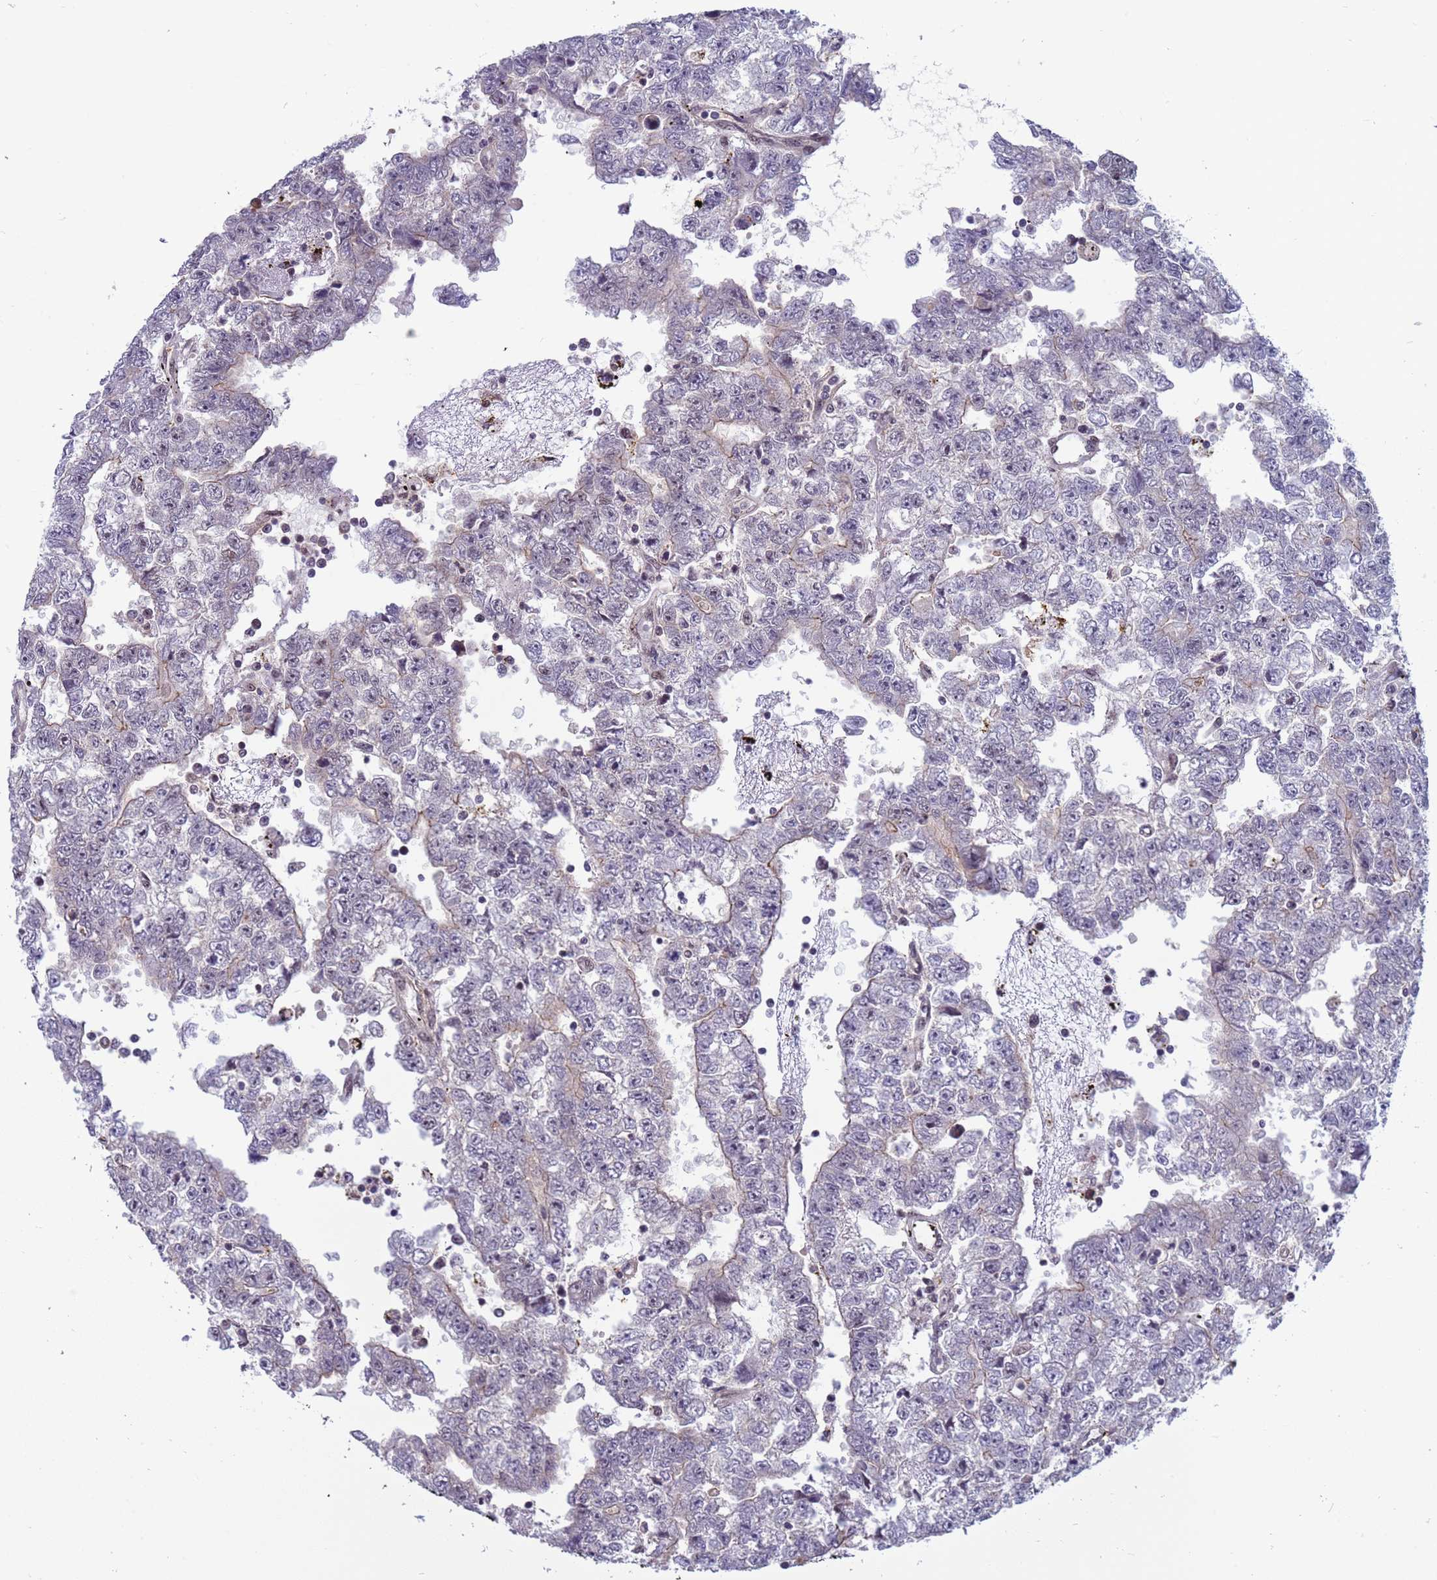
{"staining": {"intensity": "negative", "quantity": "none", "location": "none"}, "tissue": "testis cancer", "cell_type": "Tumor cells", "image_type": "cancer", "snomed": [{"axis": "morphology", "description": "Carcinoma, Embryonal, NOS"}, {"axis": "topography", "description": "Testis"}], "caption": "Immunohistochemical staining of embryonal carcinoma (testis) shows no significant expression in tumor cells. The staining is performed using DAB brown chromogen with nuclei counter-stained in using hematoxylin.", "gene": "NSL1", "patient": {"sex": "male", "age": 25}}